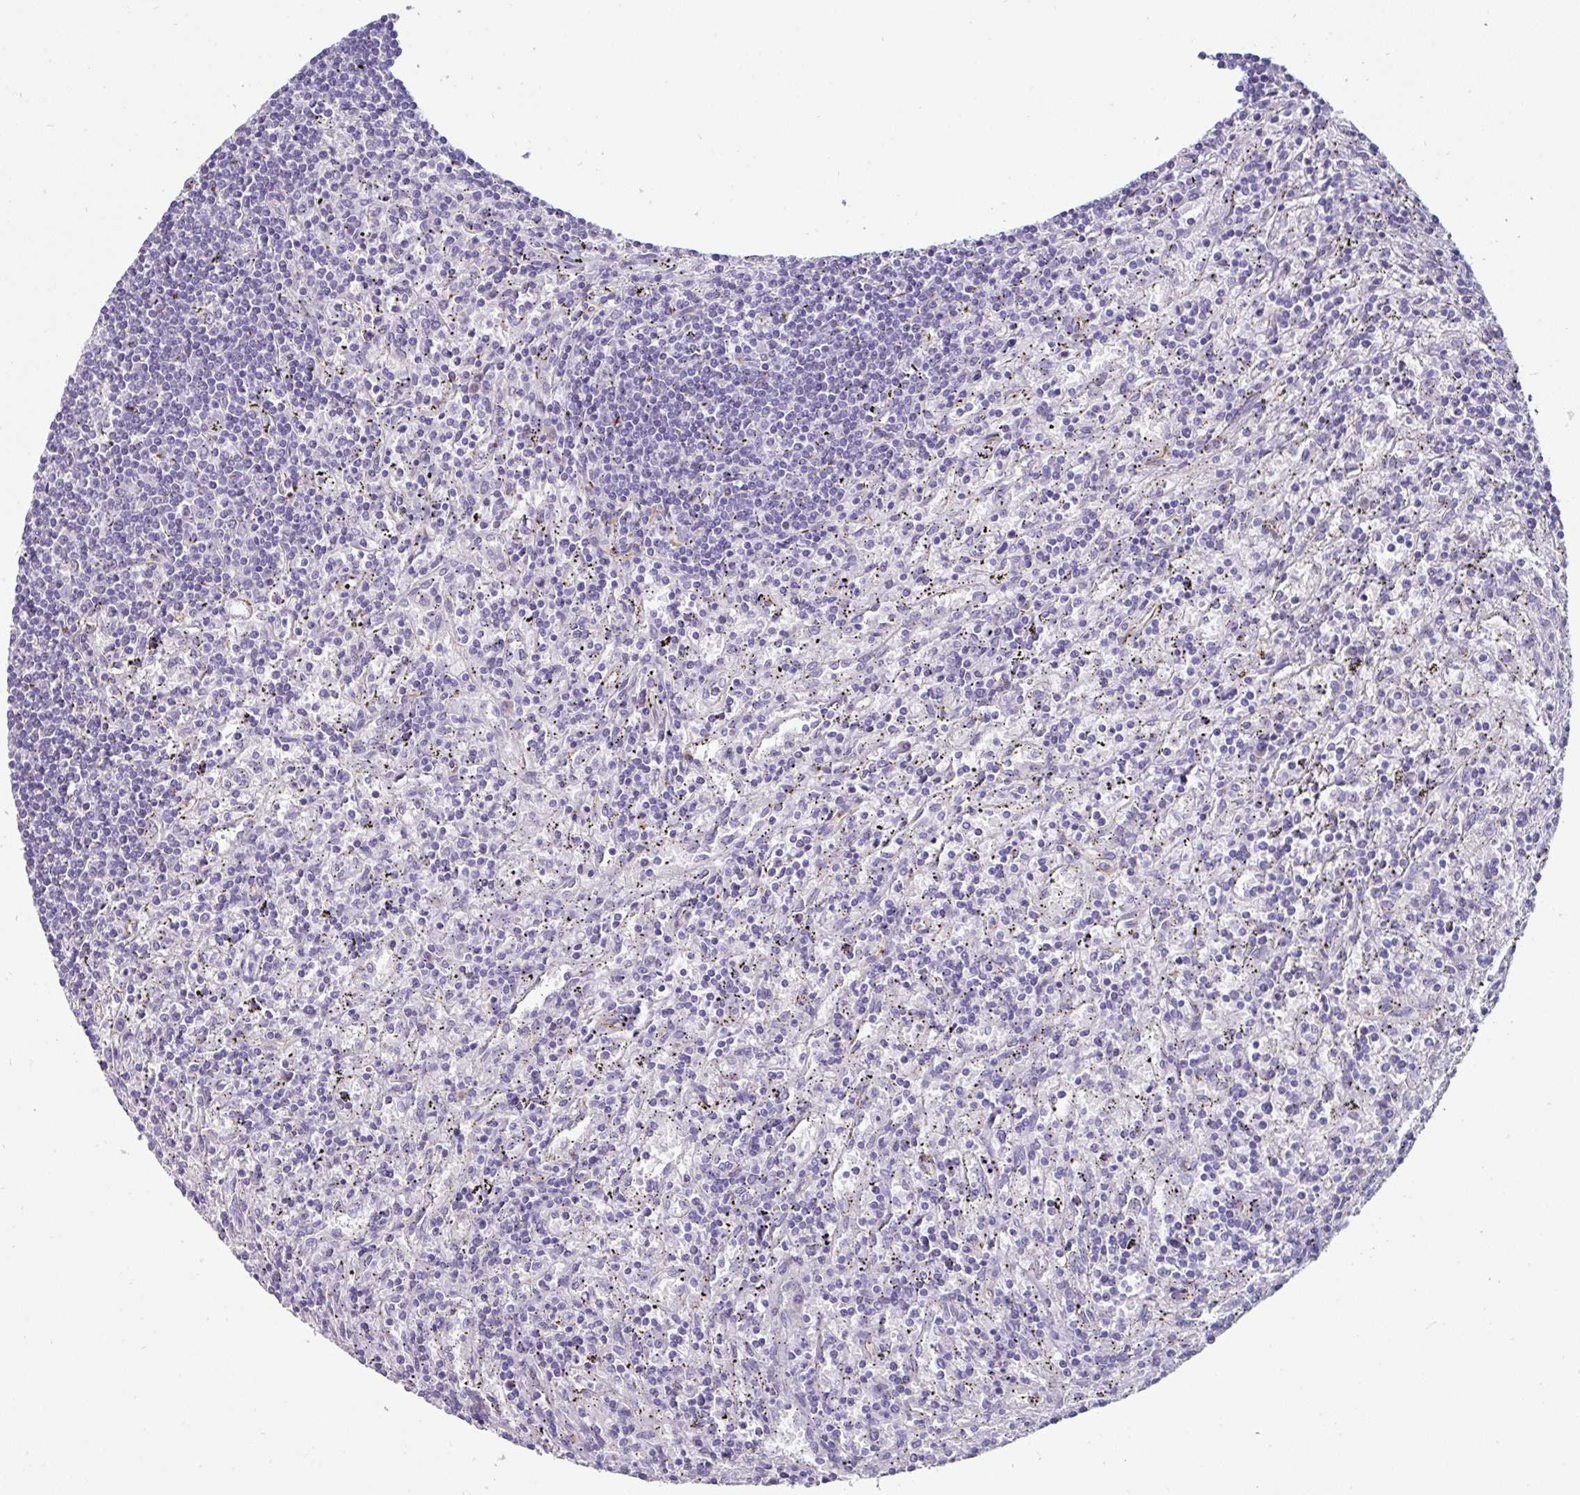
{"staining": {"intensity": "negative", "quantity": "none", "location": "none"}, "tissue": "lymphoma", "cell_type": "Tumor cells", "image_type": "cancer", "snomed": [{"axis": "morphology", "description": "Malignant lymphoma, non-Hodgkin's type, Low grade"}, {"axis": "topography", "description": "Spleen"}], "caption": "Tumor cells are negative for brown protein staining in lymphoma.", "gene": "EYA3", "patient": {"sex": "male", "age": 76}}